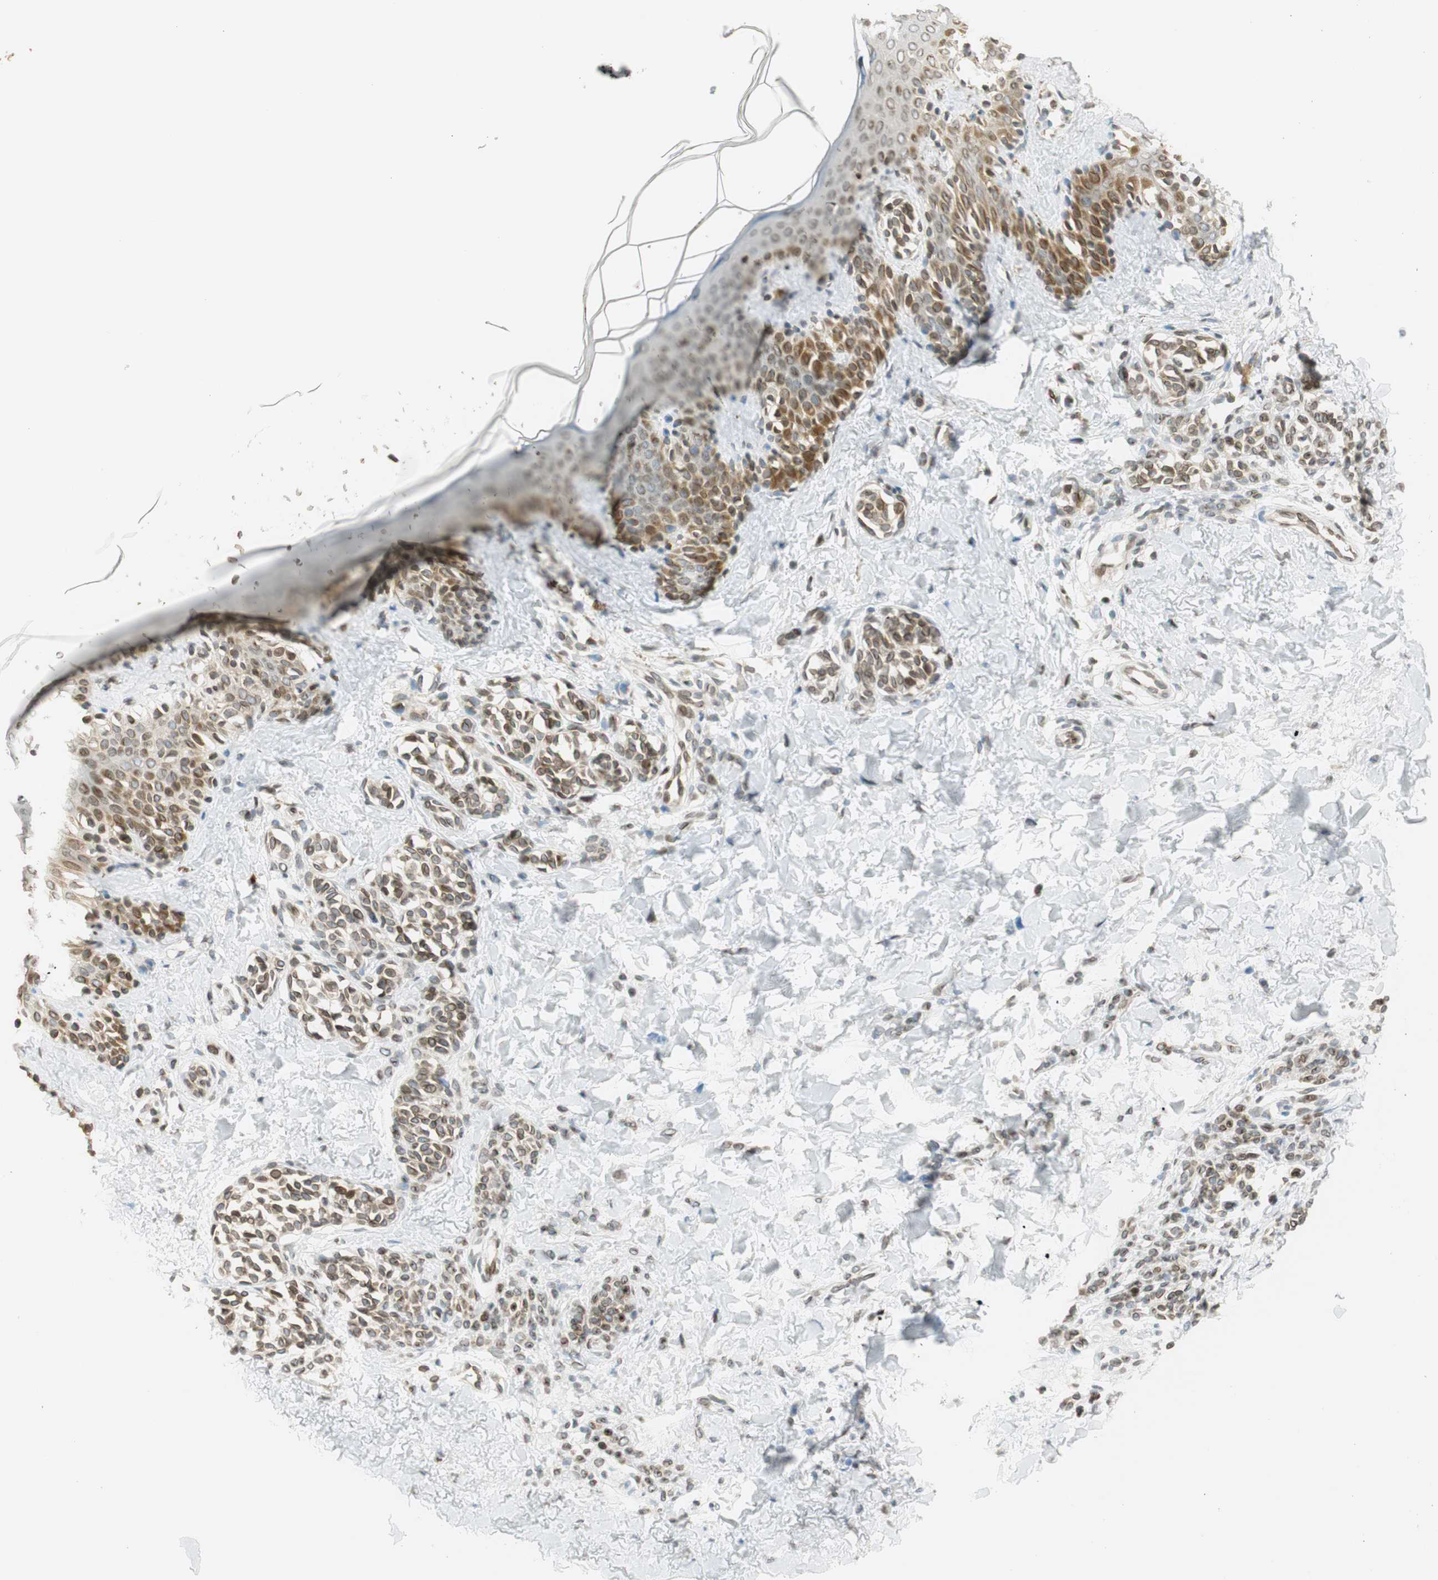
{"staining": {"intensity": "weak", "quantity": ">75%", "location": "nuclear"}, "tissue": "skin", "cell_type": "Fibroblasts", "image_type": "normal", "snomed": [{"axis": "morphology", "description": "Normal tissue, NOS"}, {"axis": "topography", "description": "Skin"}], "caption": "Protein staining exhibits weak nuclear positivity in approximately >75% of fibroblasts in benign skin. (DAB IHC with brightfield microscopy, high magnification).", "gene": "TMEM260", "patient": {"sex": "male", "age": 16}}